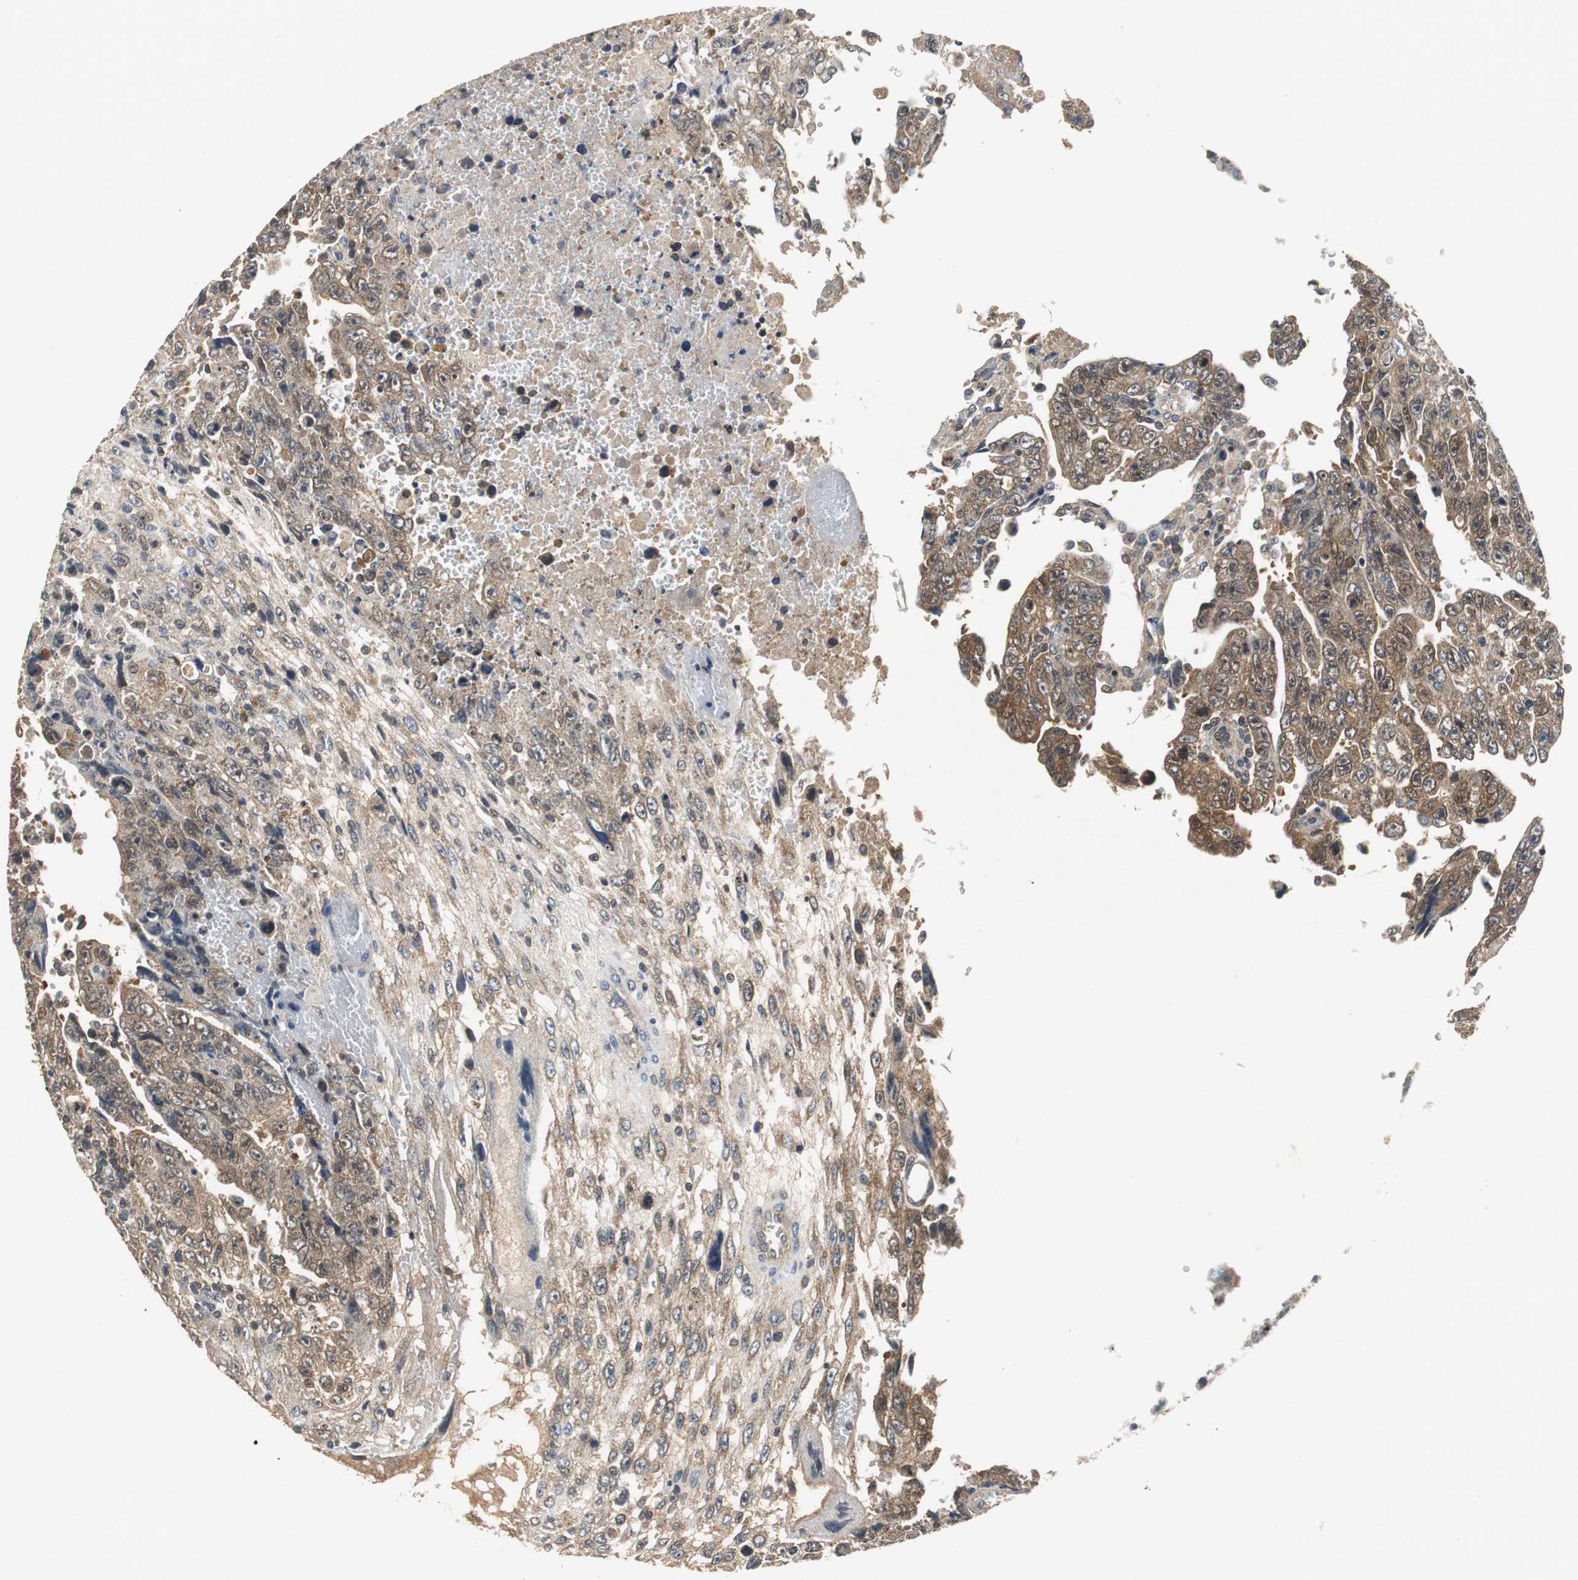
{"staining": {"intensity": "moderate", "quantity": ">75%", "location": "cytoplasmic/membranous"}, "tissue": "testis cancer", "cell_type": "Tumor cells", "image_type": "cancer", "snomed": [{"axis": "morphology", "description": "Carcinoma, Embryonal, NOS"}, {"axis": "topography", "description": "Testis"}], "caption": "Testis embryonal carcinoma was stained to show a protein in brown. There is medium levels of moderate cytoplasmic/membranous expression in approximately >75% of tumor cells.", "gene": "VBP1", "patient": {"sex": "male", "age": 28}}